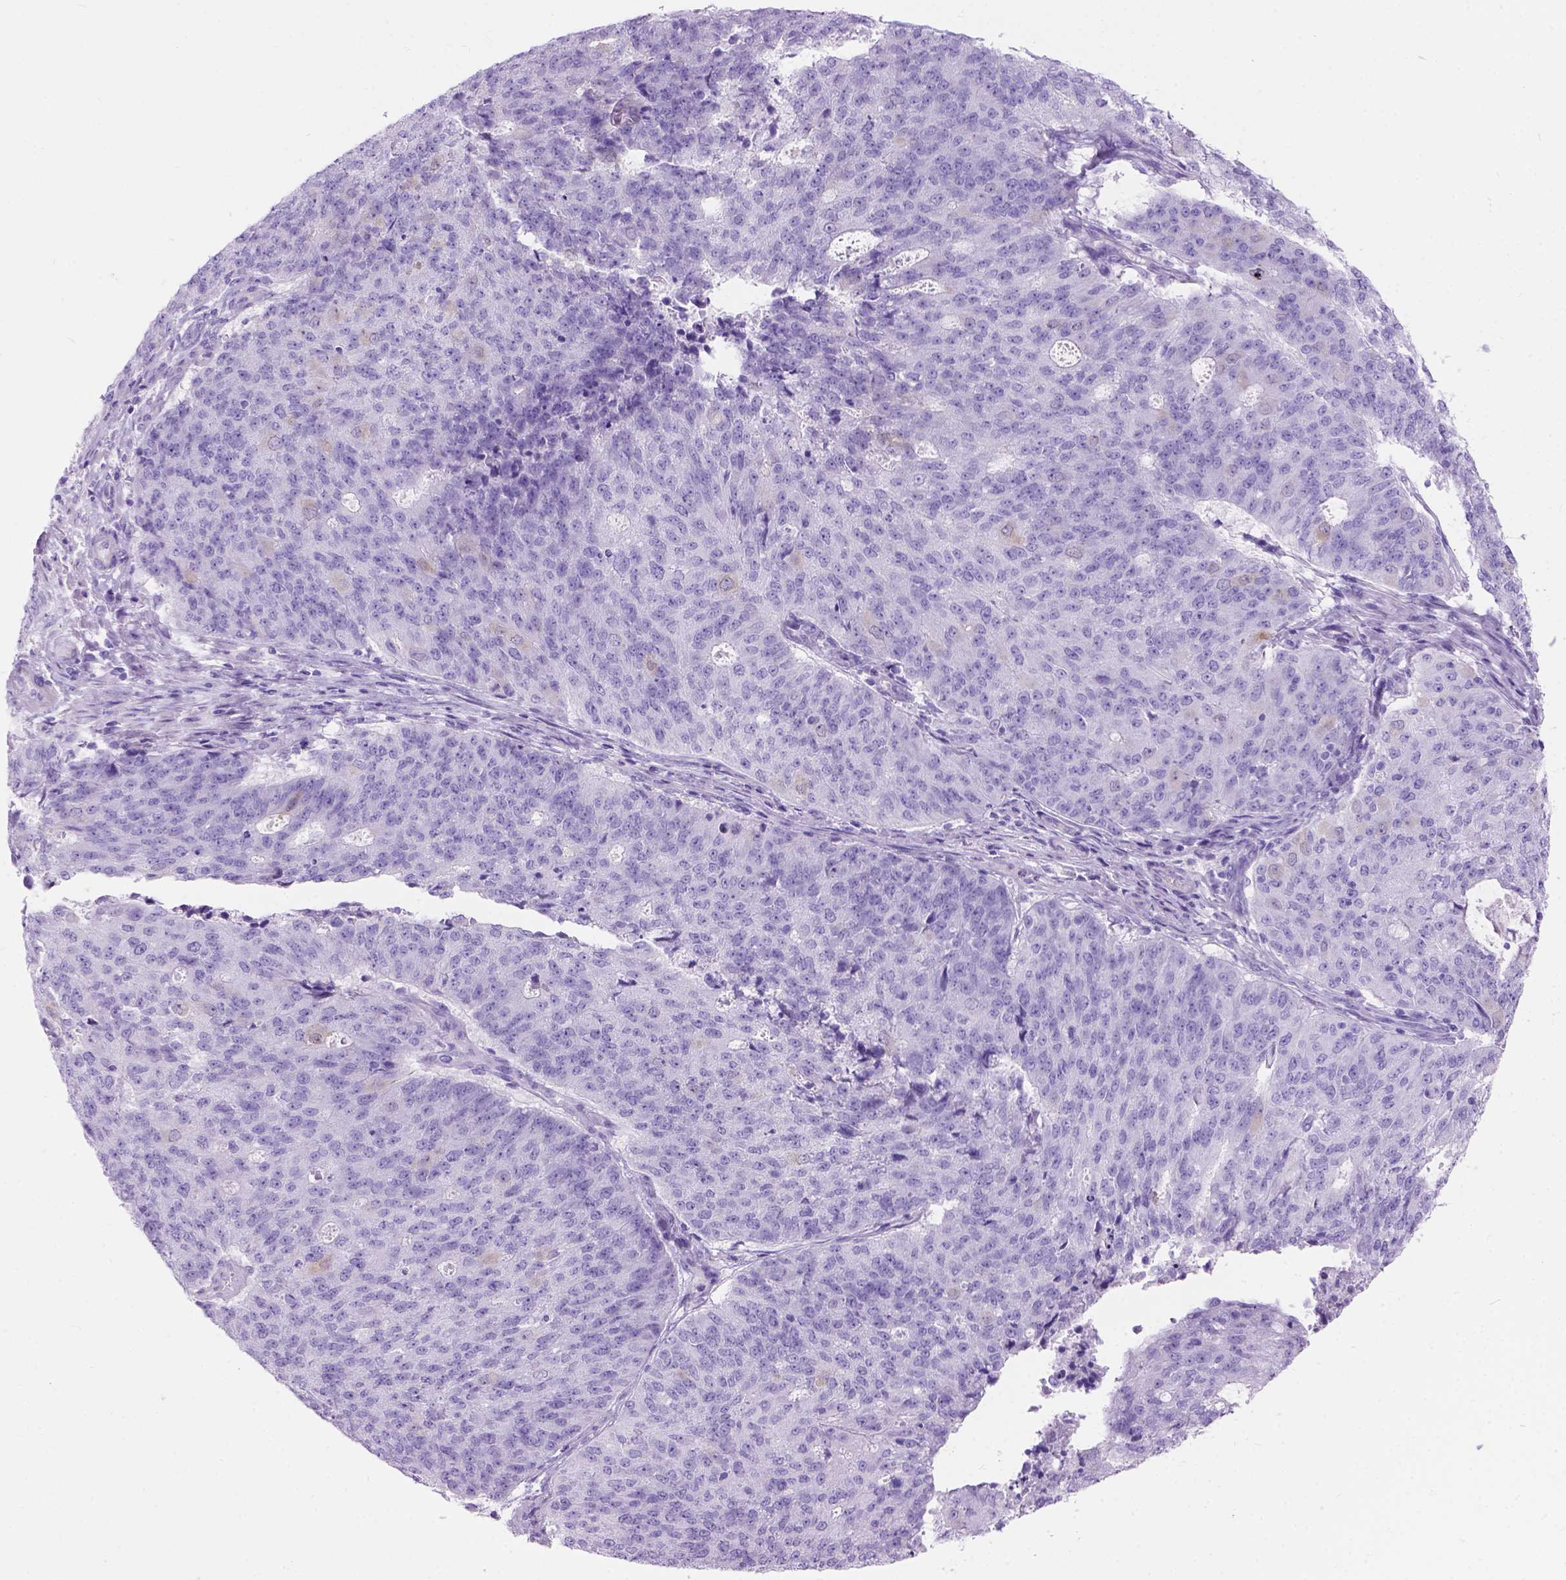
{"staining": {"intensity": "negative", "quantity": "none", "location": "none"}, "tissue": "endometrial cancer", "cell_type": "Tumor cells", "image_type": "cancer", "snomed": [{"axis": "morphology", "description": "Adenocarcinoma, NOS"}, {"axis": "topography", "description": "Endometrium"}], "caption": "This is an immunohistochemistry image of endometrial cancer. There is no expression in tumor cells.", "gene": "C7orf57", "patient": {"sex": "female", "age": 82}}